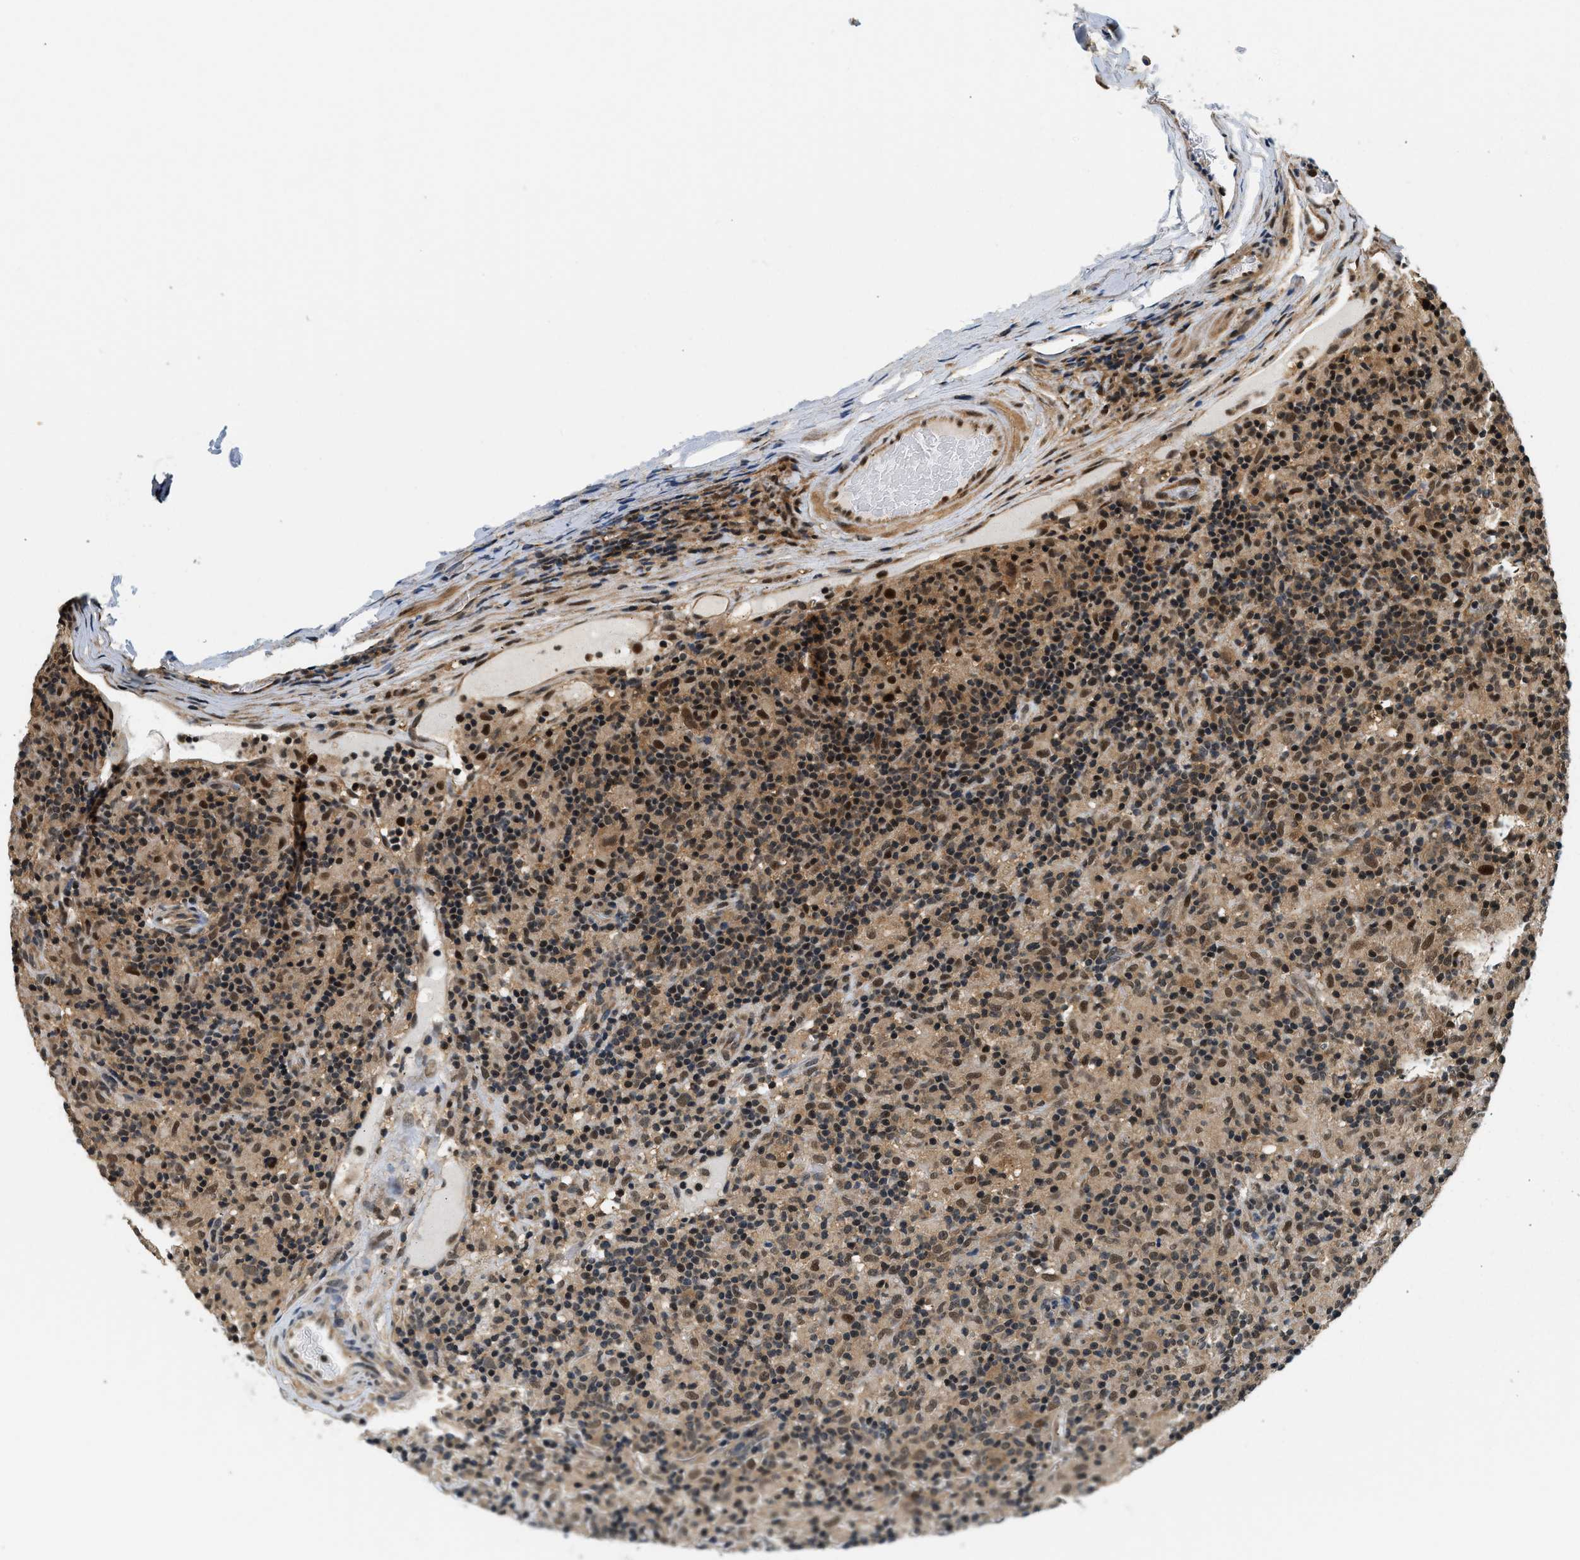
{"staining": {"intensity": "moderate", "quantity": ">75%", "location": "cytoplasmic/membranous,nuclear"}, "tissue": "lymphoma", "cell_type": "Tumor cells", "image_type": "cancer", "snomed": [{"axis": "morphology", "description": "Hodgkin's disease, NOS"}, {"axis": "topography", "description": "Lymph node"}], "caption": "High-power microscopy captured an immunohistochemistry (IHC) photomicrograph of Hodgkin's disease, revealing moderate cytoplasmic/membranous and nuclear staining in approximately >75% of tumor cells.", "gene": "PSMD3", "patient": {"sex": "male", "age": 70}}